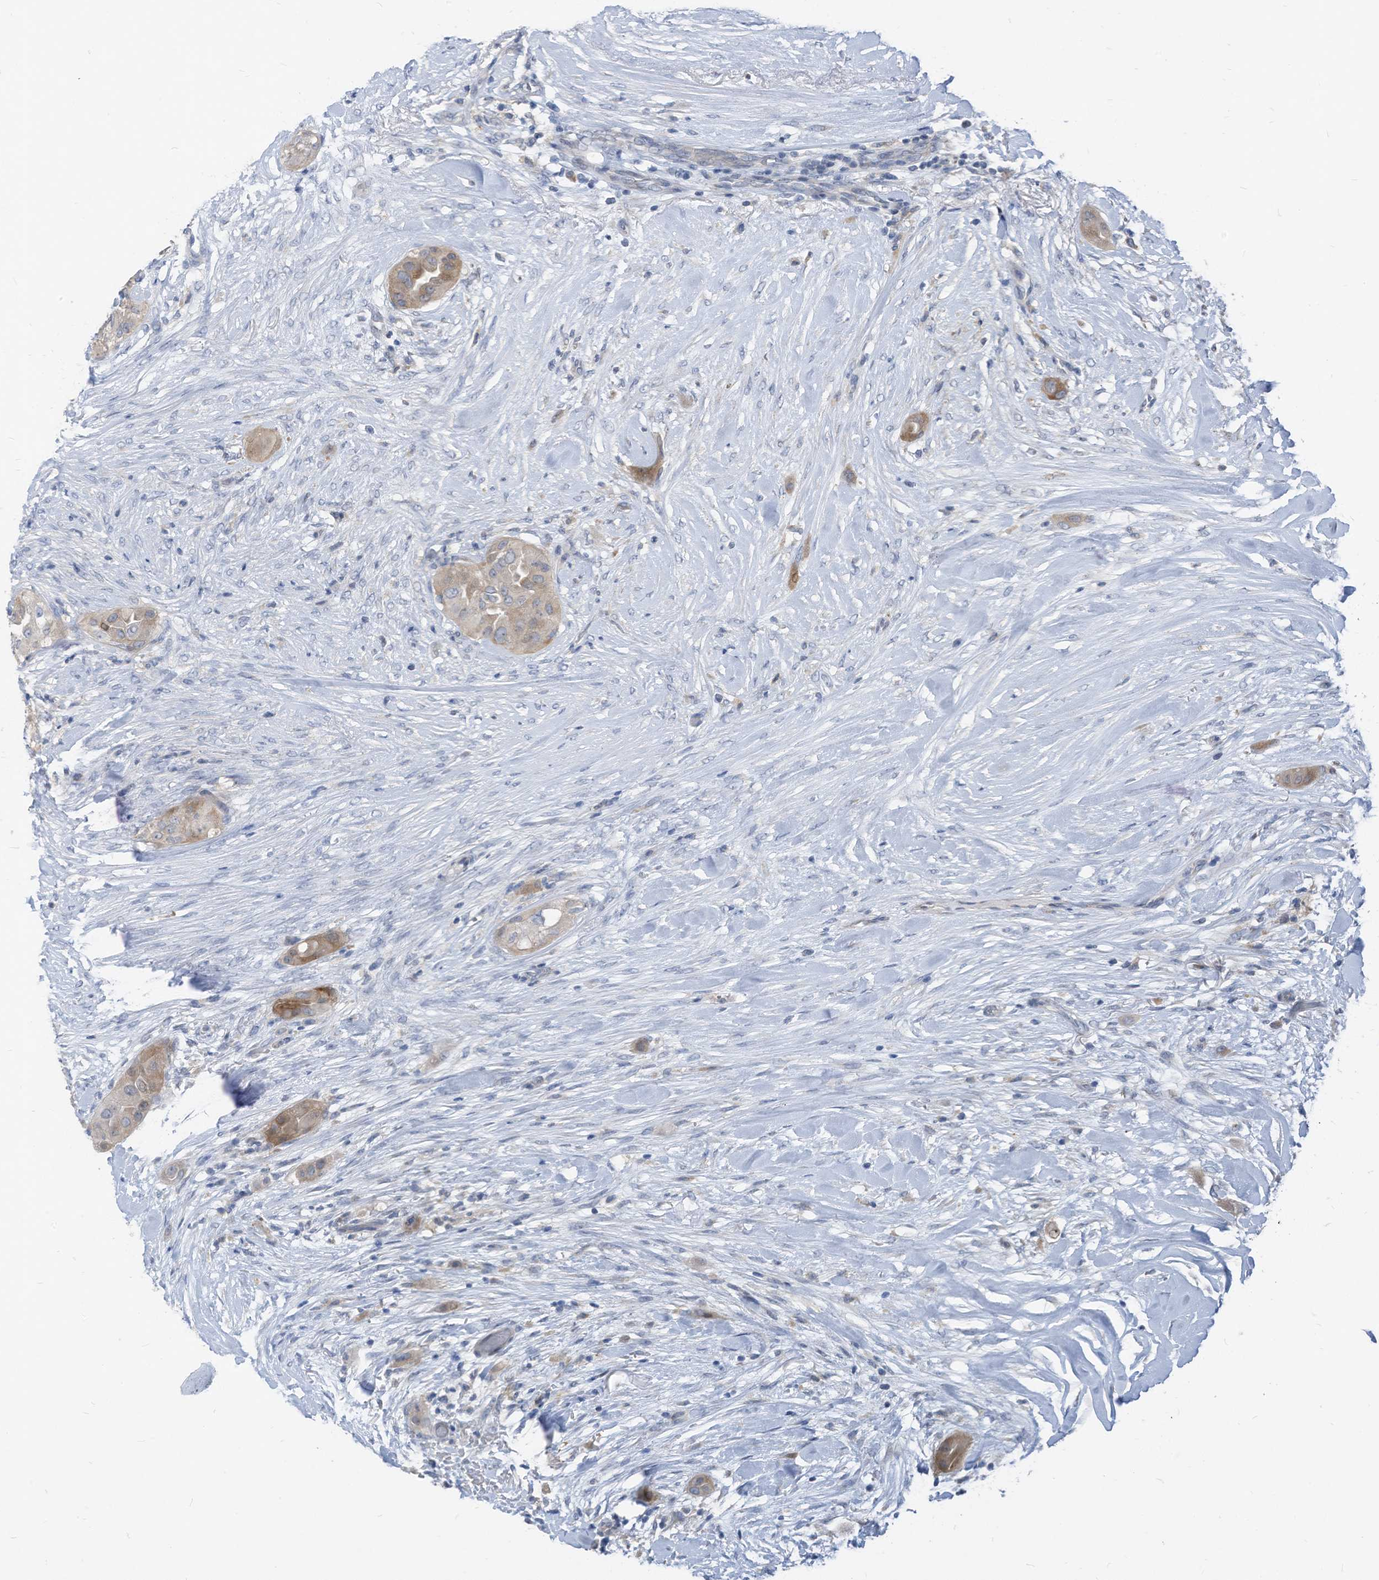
{"staining": {"intensity": "weak", "quantity": ">75%", "location": "cytoplasmic/membranous"}, "tissue": "thyroid cancer", "cell_type": "Tumor cells", "image_type": "cancer", "snomed": [{"axis": "morphology", "description": "Papillary adenocarcinoma, NOS"}, {"axis": "topography", "description": "Thyroid gland"}], "caption": "Immunohistochemical staining of human thyroid cancer (papillary adenocarcinoma) exhibits weak cytoplasmic/membranous protein expression in about >75% of tumor cells.", "gene": "LDAH", "patient": {"sex": "female", "age": 59}}